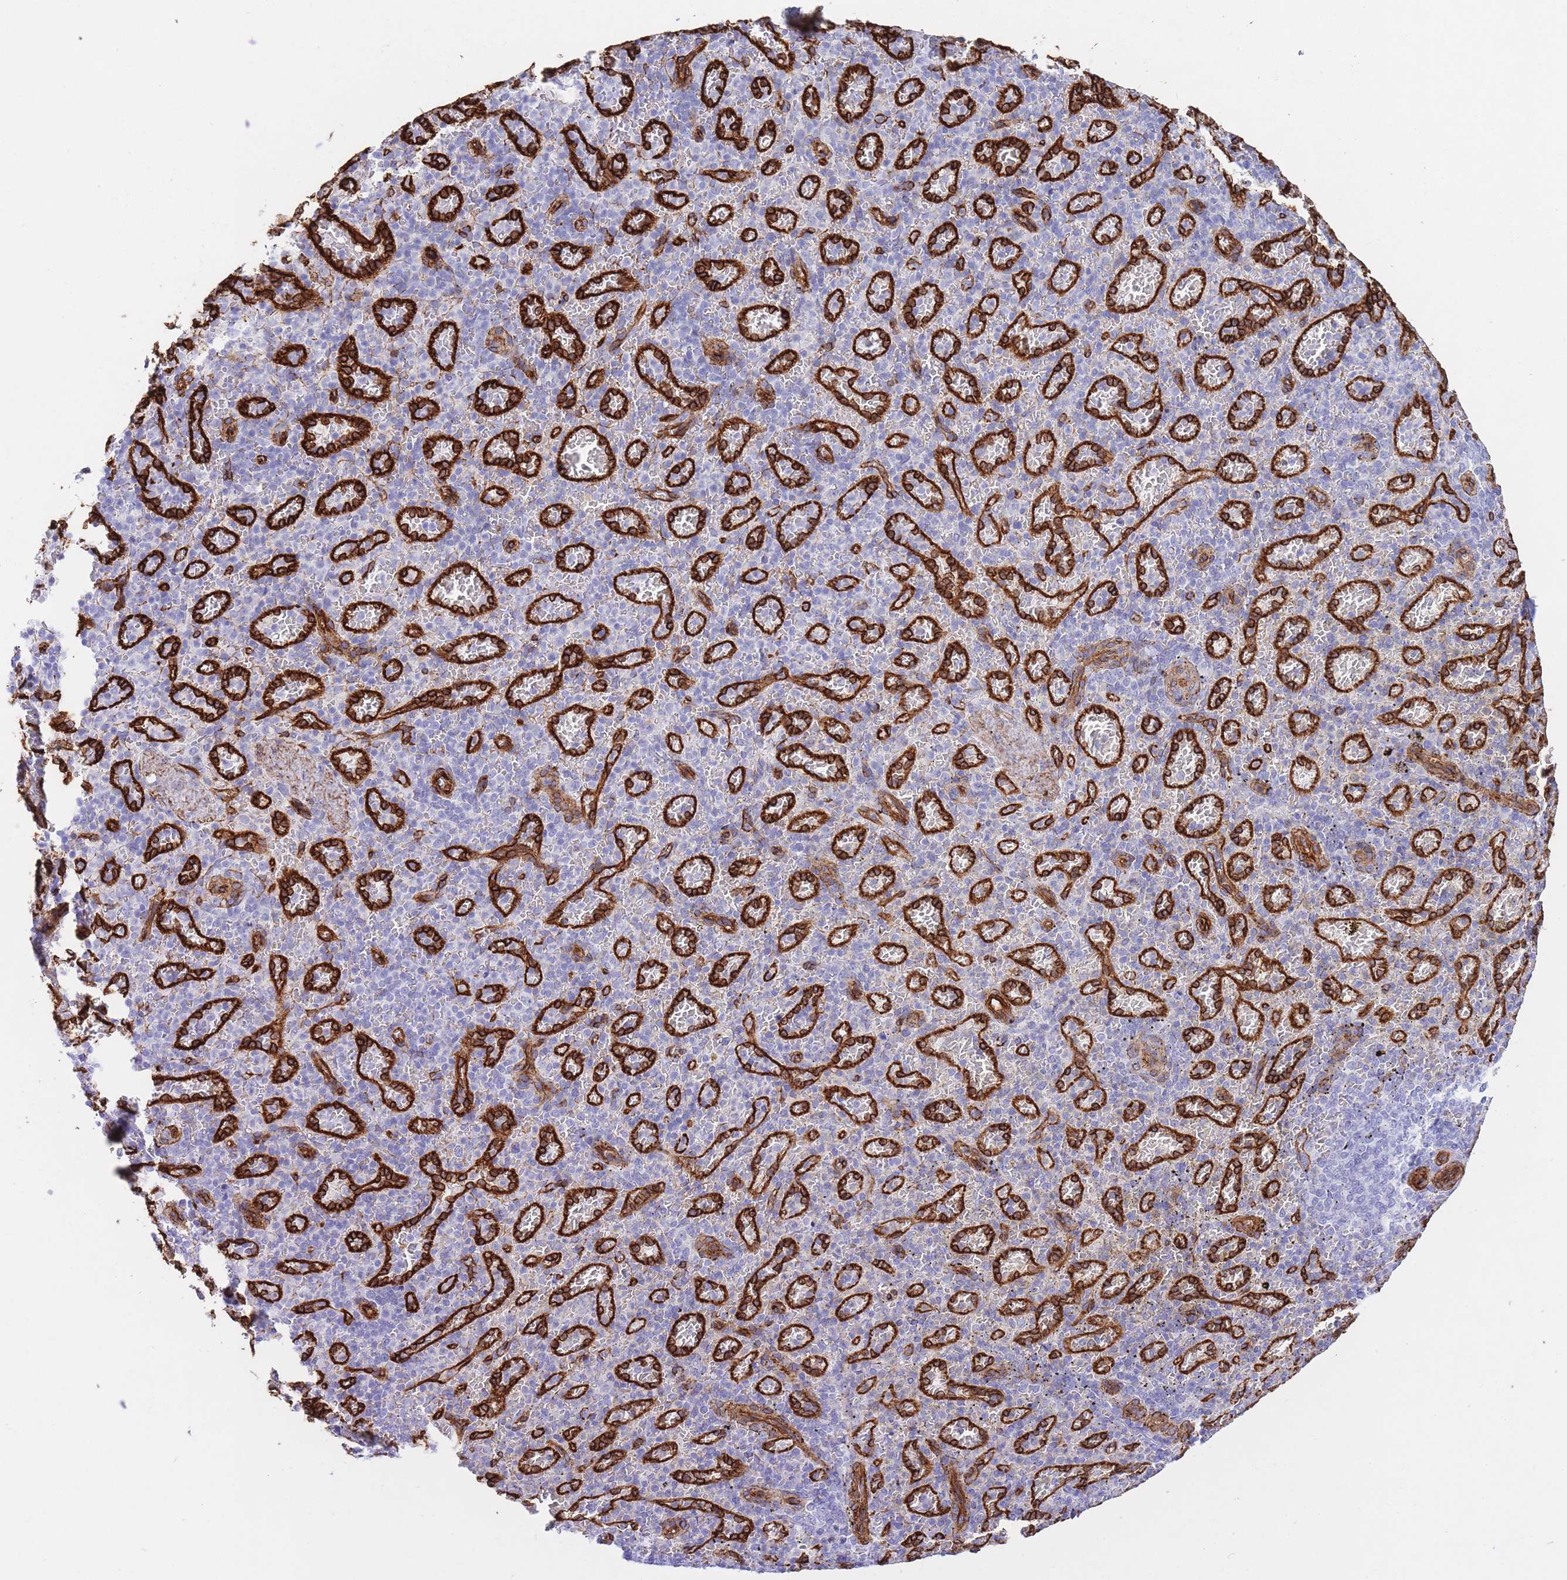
{"staining": {"intensity": "negative", "quantity": "none", "location": "none"}, "tissue": "spleen", "cell_type": "Cells in red pulp", "image_type": "normal", "snomed": [{"axis": "morphology", "description": "Normal tissue, NOS"}, {"axis": "topography", "description": "Spleen"}], "caption": "Micrograph shows no significant protein expression in cells in red pulp of normal spleen. (Stains: DAB (3,3'-diaminobenzidine) IHC with hematoxylin counter stain, Microscopy: brightfield microscopy at high magnification).", "gene": "CAVIN1", "patient": {"sex": "female", "age": 74}}